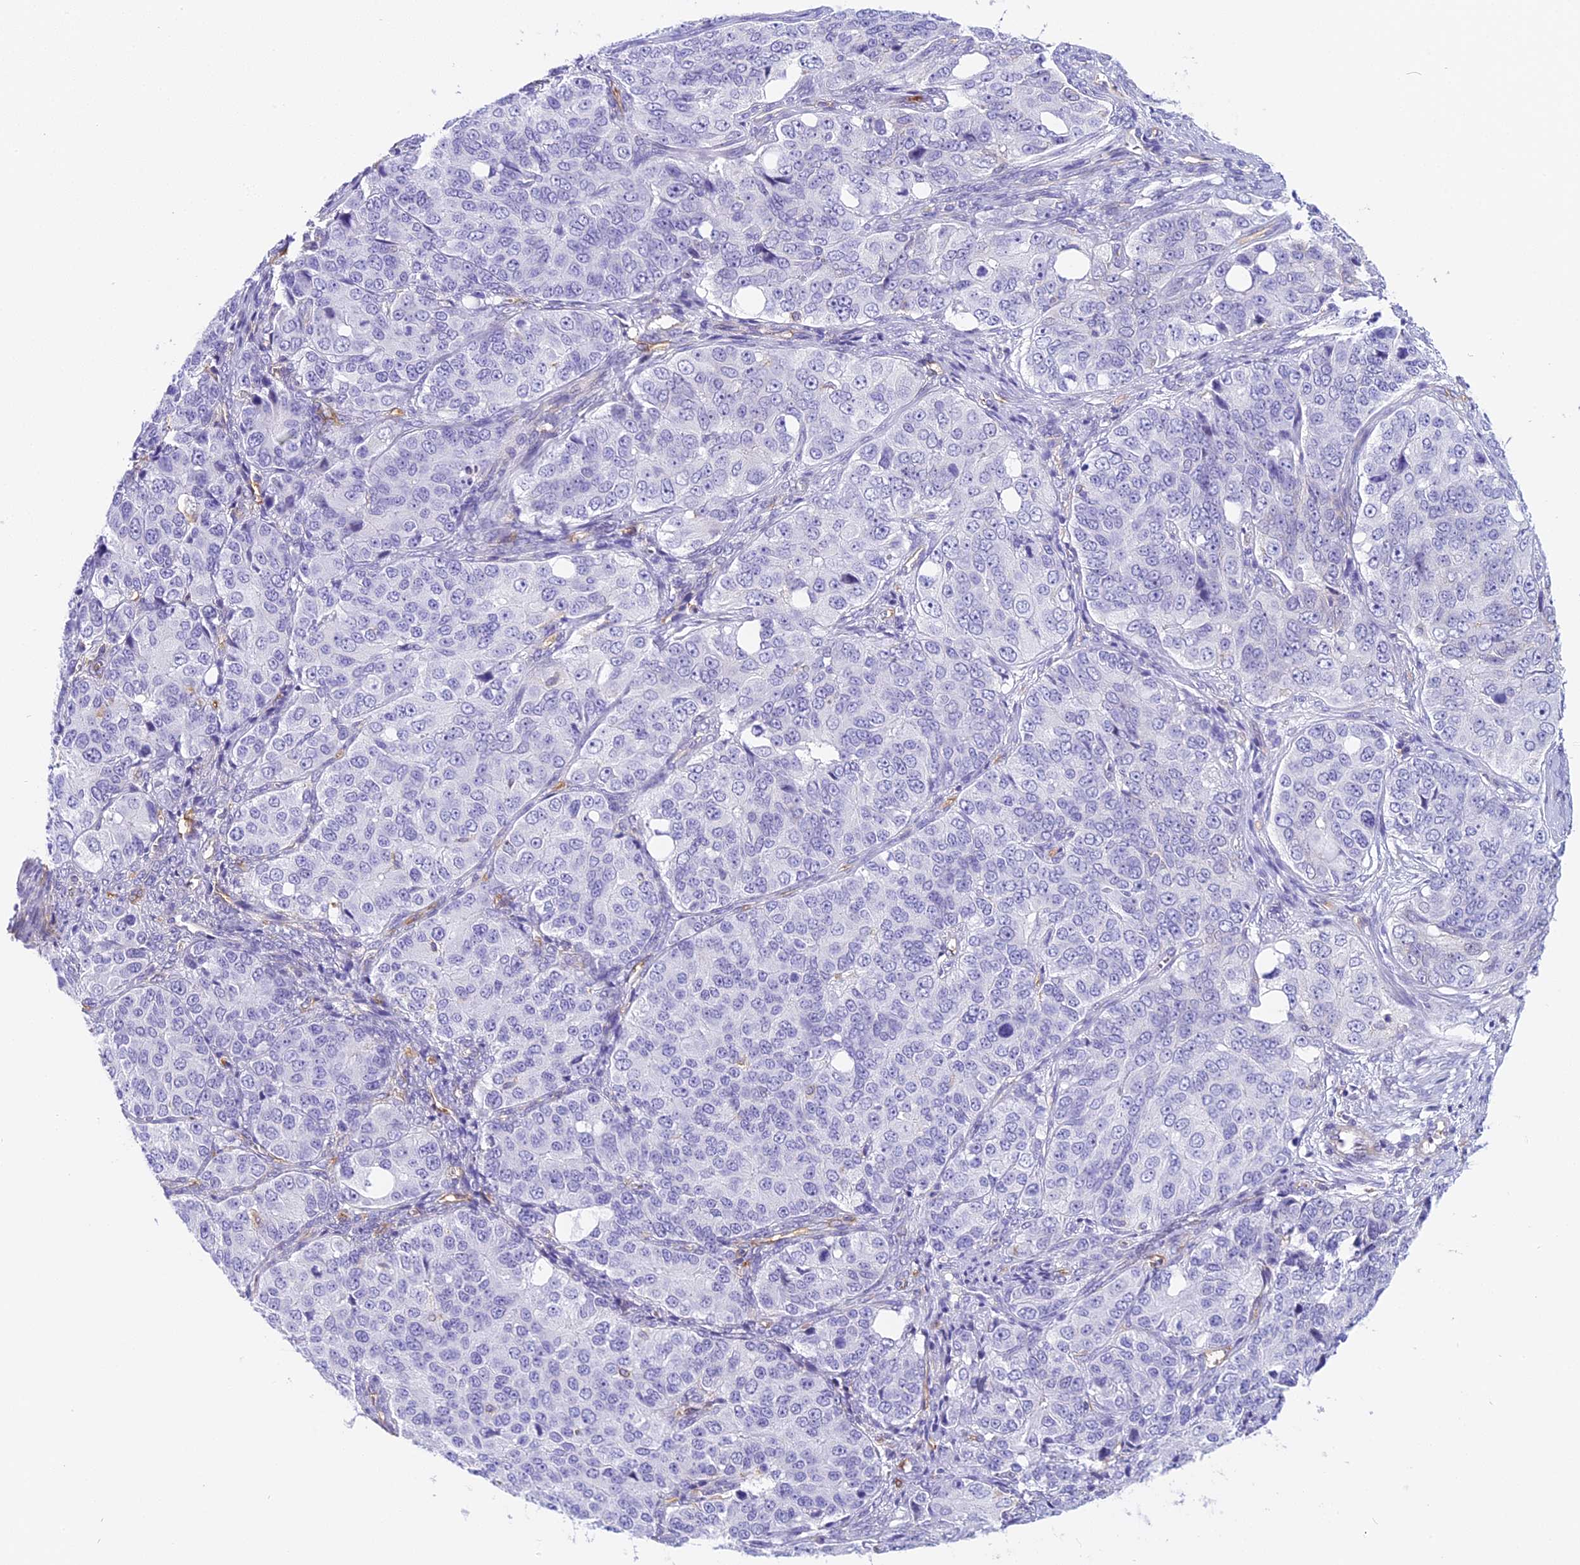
{"staining": {"intensity": "negative", "quantity": "none", "location": "none"}, "tissue": "ovarian cancer", "cell_type": "Tumor cells", "image_type": "cancer", "snomed": [{"axis": "morphology", "description": "Carcinoma, endometroid"}, {"axis": "topography", "description": "Ovary"}], "caption": "This micrograph is of ovarian endometroid carcinoma stained with IHC to label a protein in brown with the nuclei are counter-stained blue. There is no positivity in tumor cells.", "gene": "HOMER3", "patient": {"sex": "female", "age": 51}}